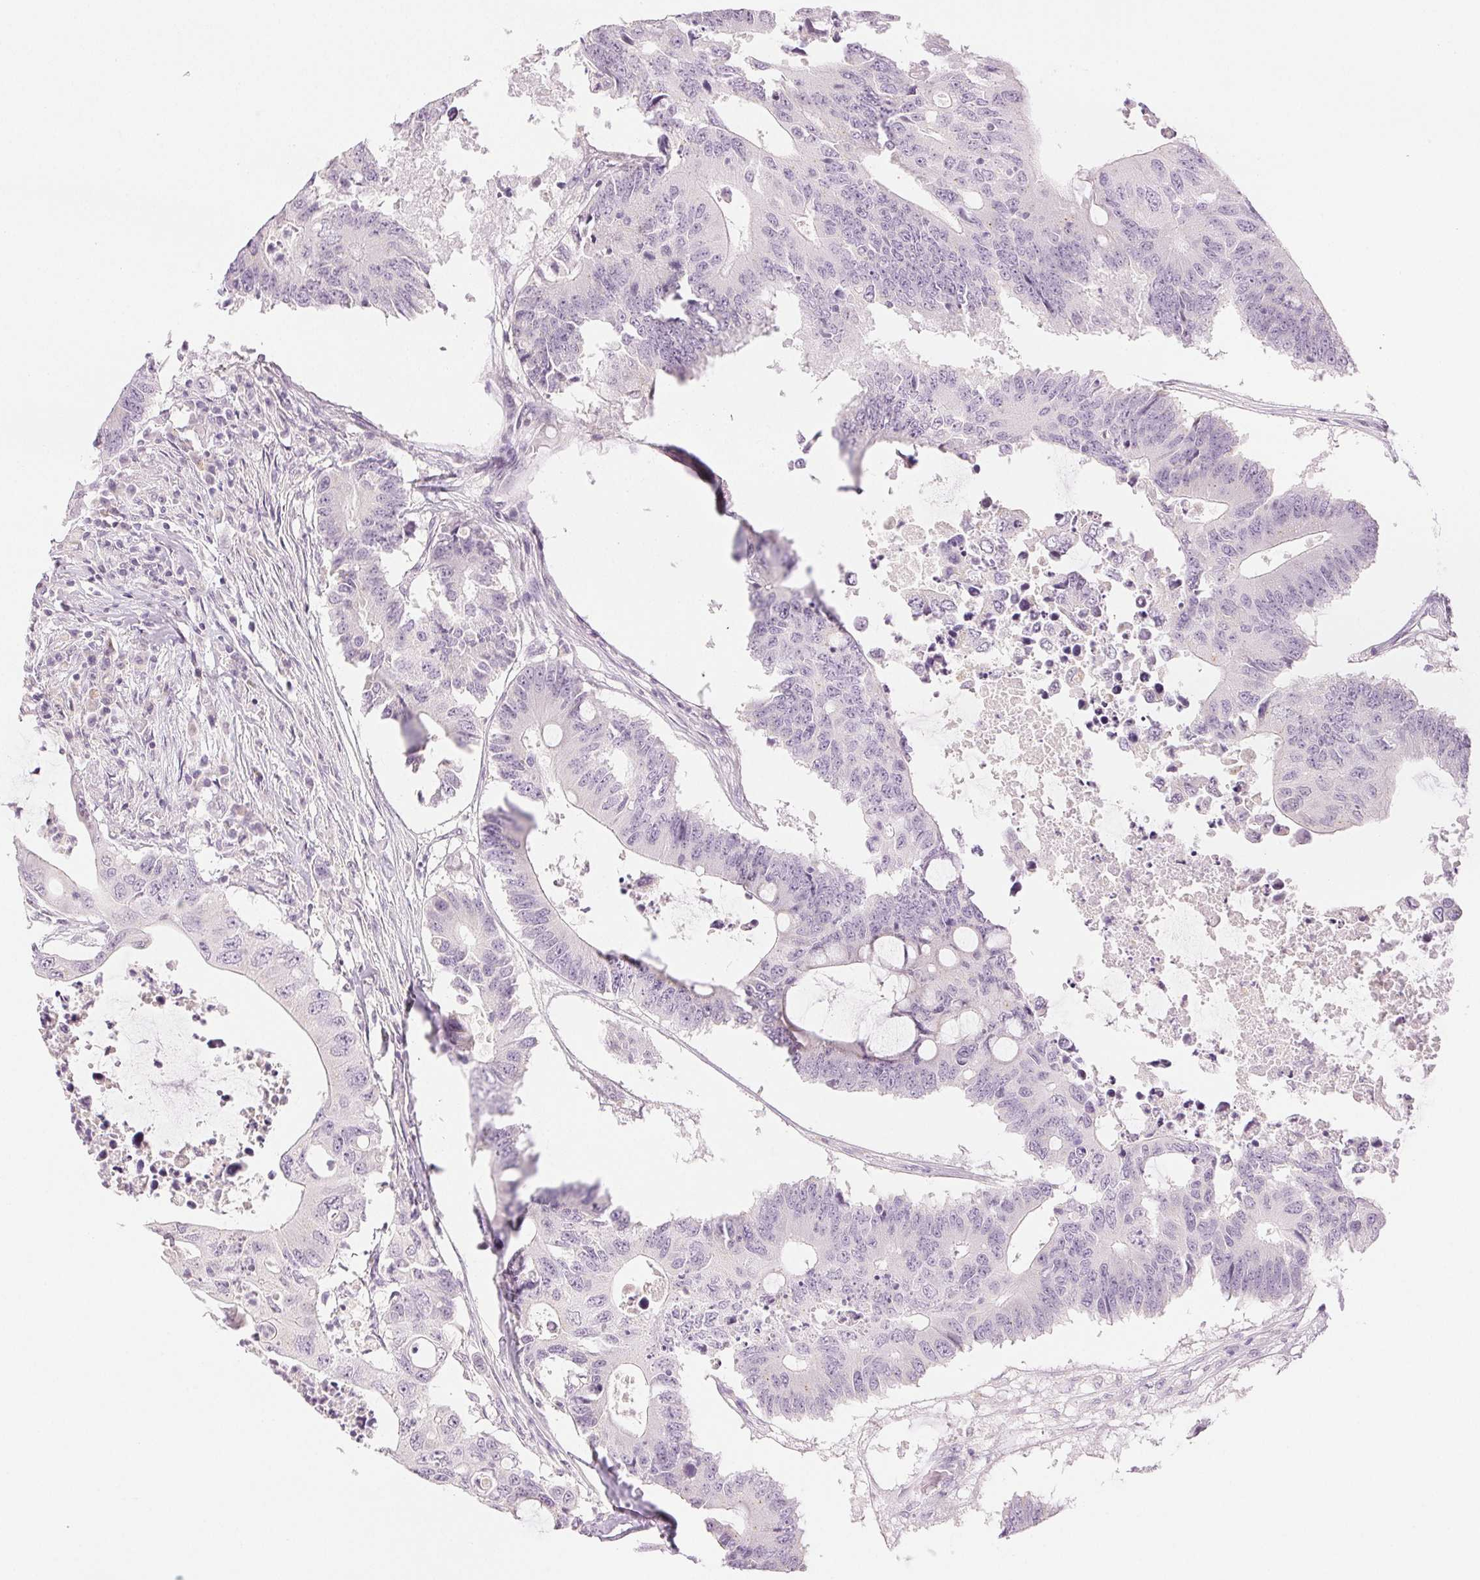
{"staining": {"intensity": "negative", "quantity": "none", "location": "none"}, "tissue": "colorectal cancer", "cell_type": "Tumor cells", "image_type": "cancer", "snomed": [{"axis": "morphology", "description": "Adenocarcinoma, NOS"}, {"axis": "topography", "description": "Colon"}], "caption": "An image of human colorectal cancer (adenocarcinoma) is negative for staining in tumor cells.", "gene": "SLC5A2", "patient": {"sex": "male", "age": 71}}